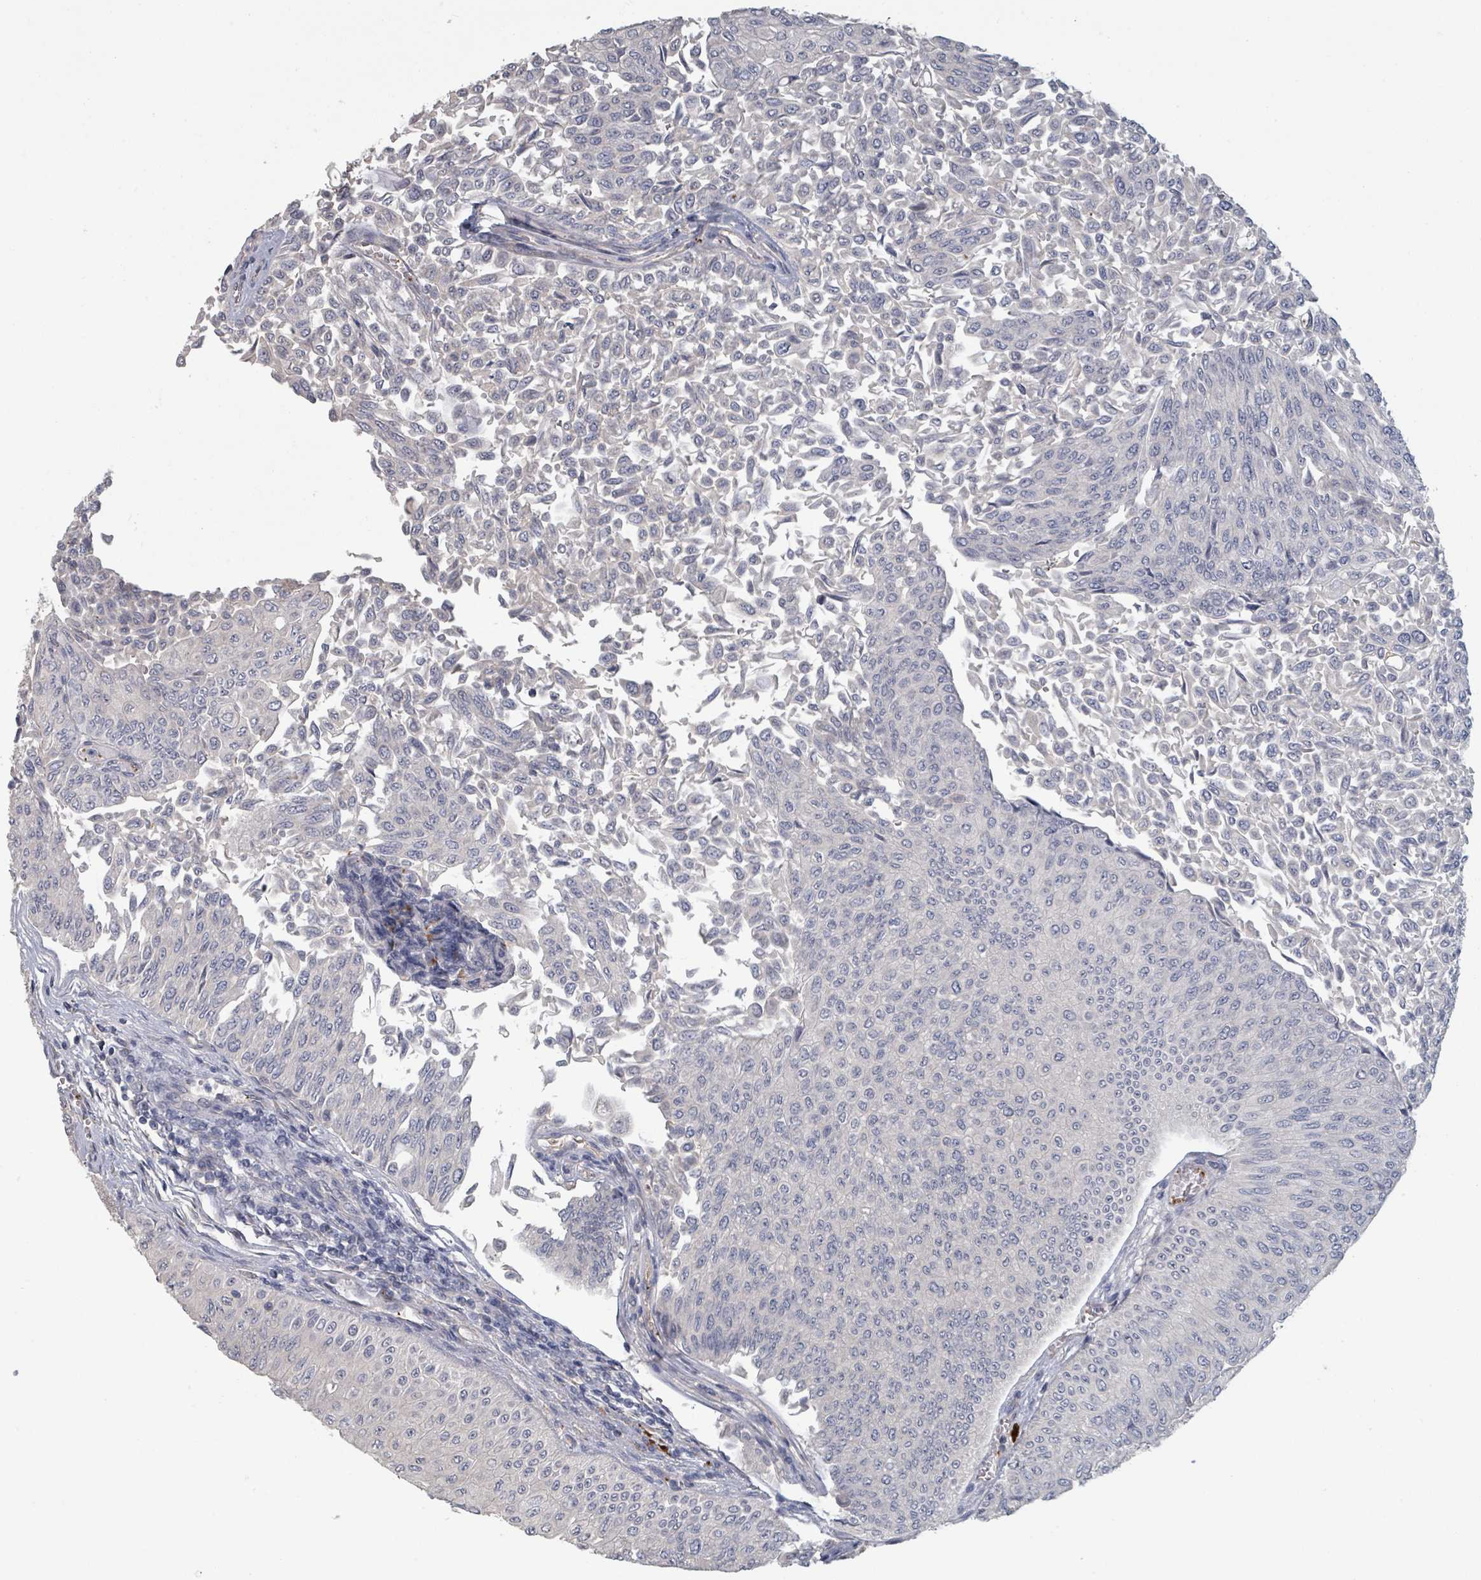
{"staining": {"intensity": "negative", "quantity": "none", "location": "none"}, "tissue": "urothelial cancer", "cell_type": "Tumor cells", "image_type": "cancer", "snomed": [{"axis": "morphology", "description": "Urothelial carcinoma, NOS"}, {"axis": "topography", "description": "Urinary bladder"}], "caption": "DAB immunohistochemical staining of transitional cell carcinoma displays no significant positivity in tumor cells.", "gene": "PLAUR", "patient": {"sex": "male", "age": 59}}